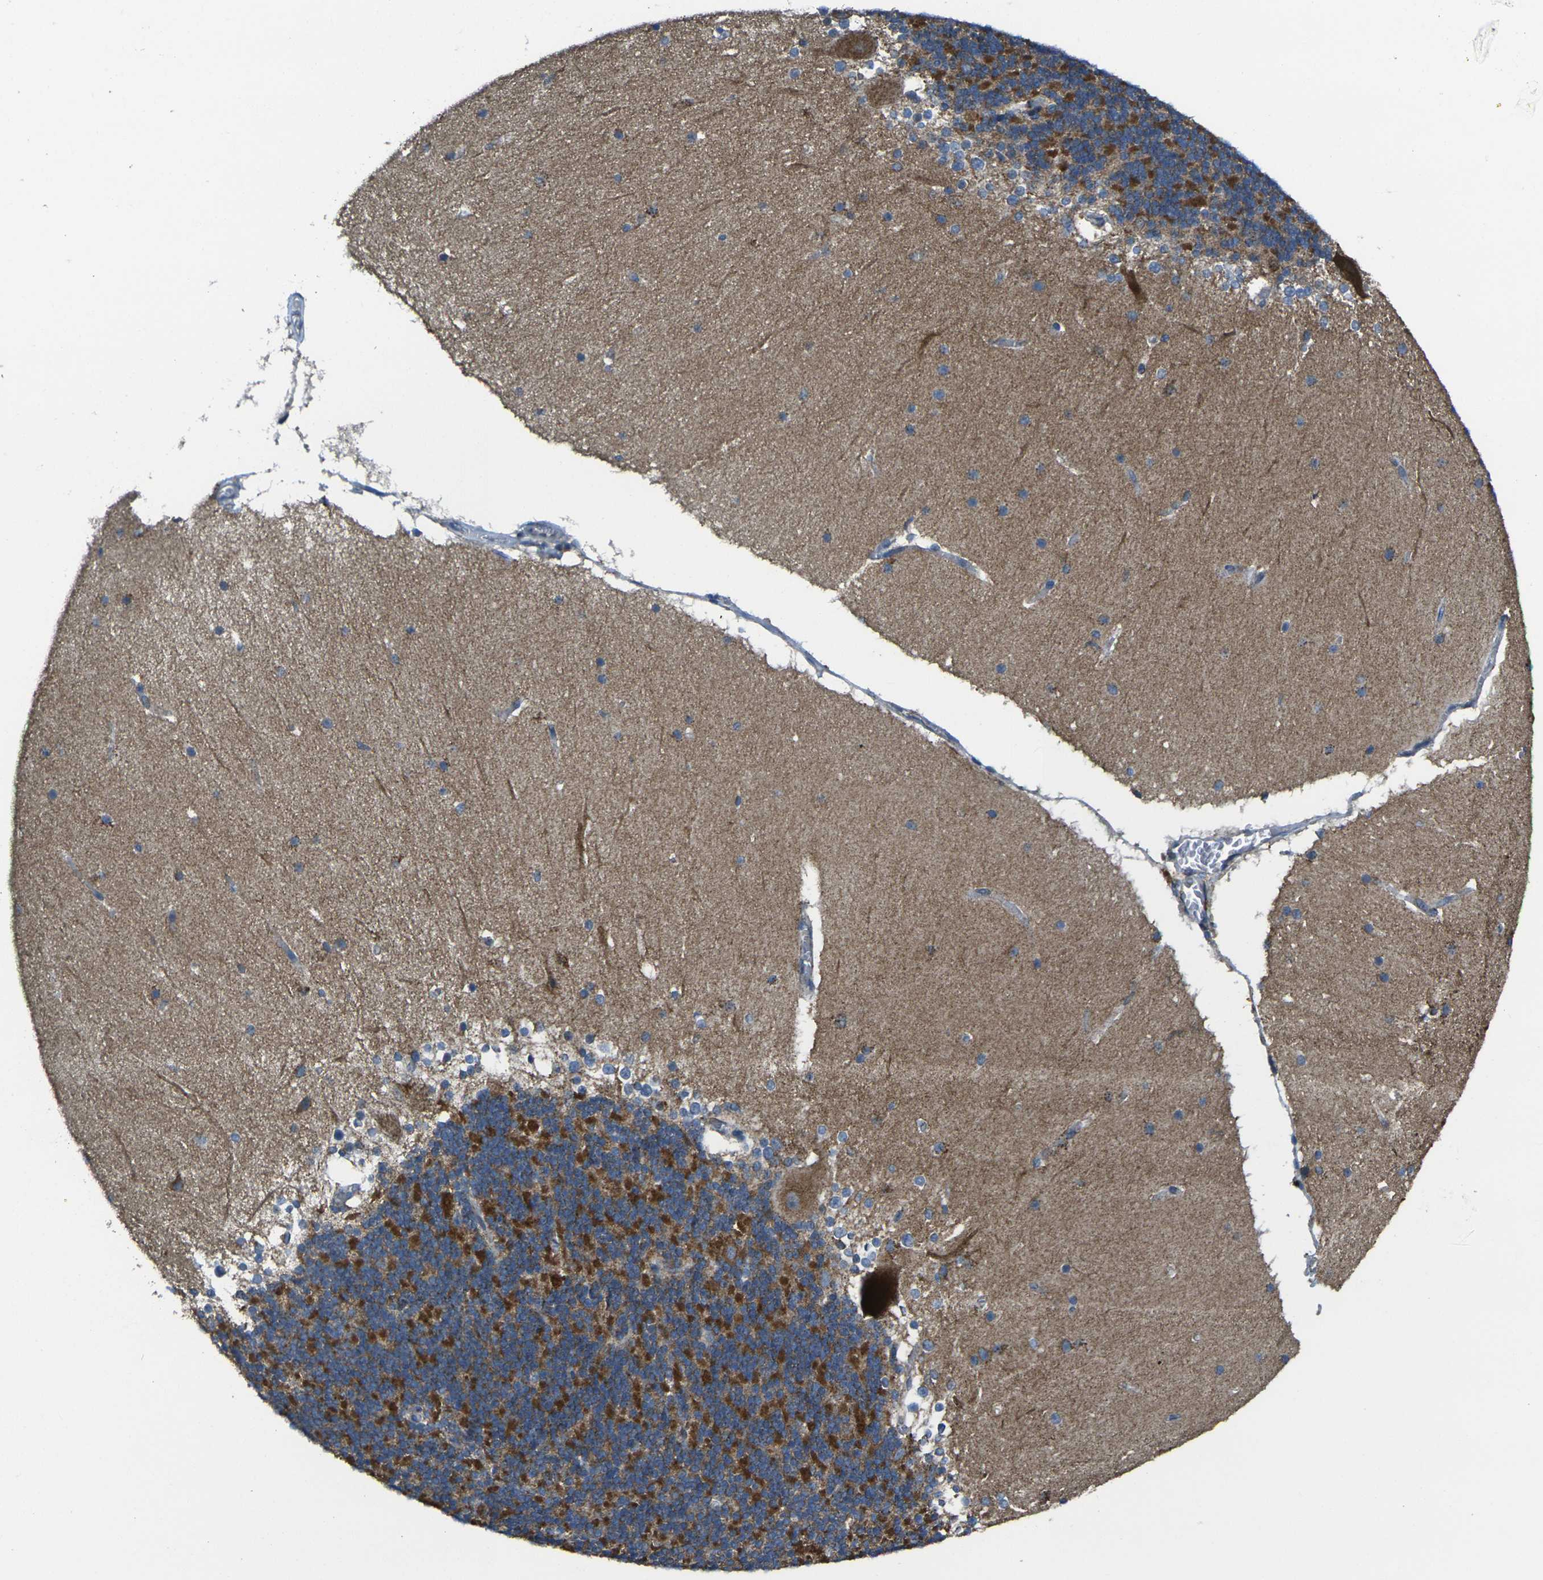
{"staining": {"intensity": "strong", "quantity": "25%-75%", "location": "cytoplasmic/membranous"}, "tissue": "cerebellum", "cell_type": "Cells in granular layer", "image_type": "normal", "snomed": [{"axis": "morphology", "description": "Normal tissue, NOS"}, {"axis": "topography", "description": "Cerebellum"}], "caption": "IHC of unremarkable human cerebellum exhibits high levels of strong cytoplasmic/membranous expression in approximately 25%-75% of cells in granular layer.", "gene": "TMEM120B", "patient": {"sex": "female", "age": 19}}